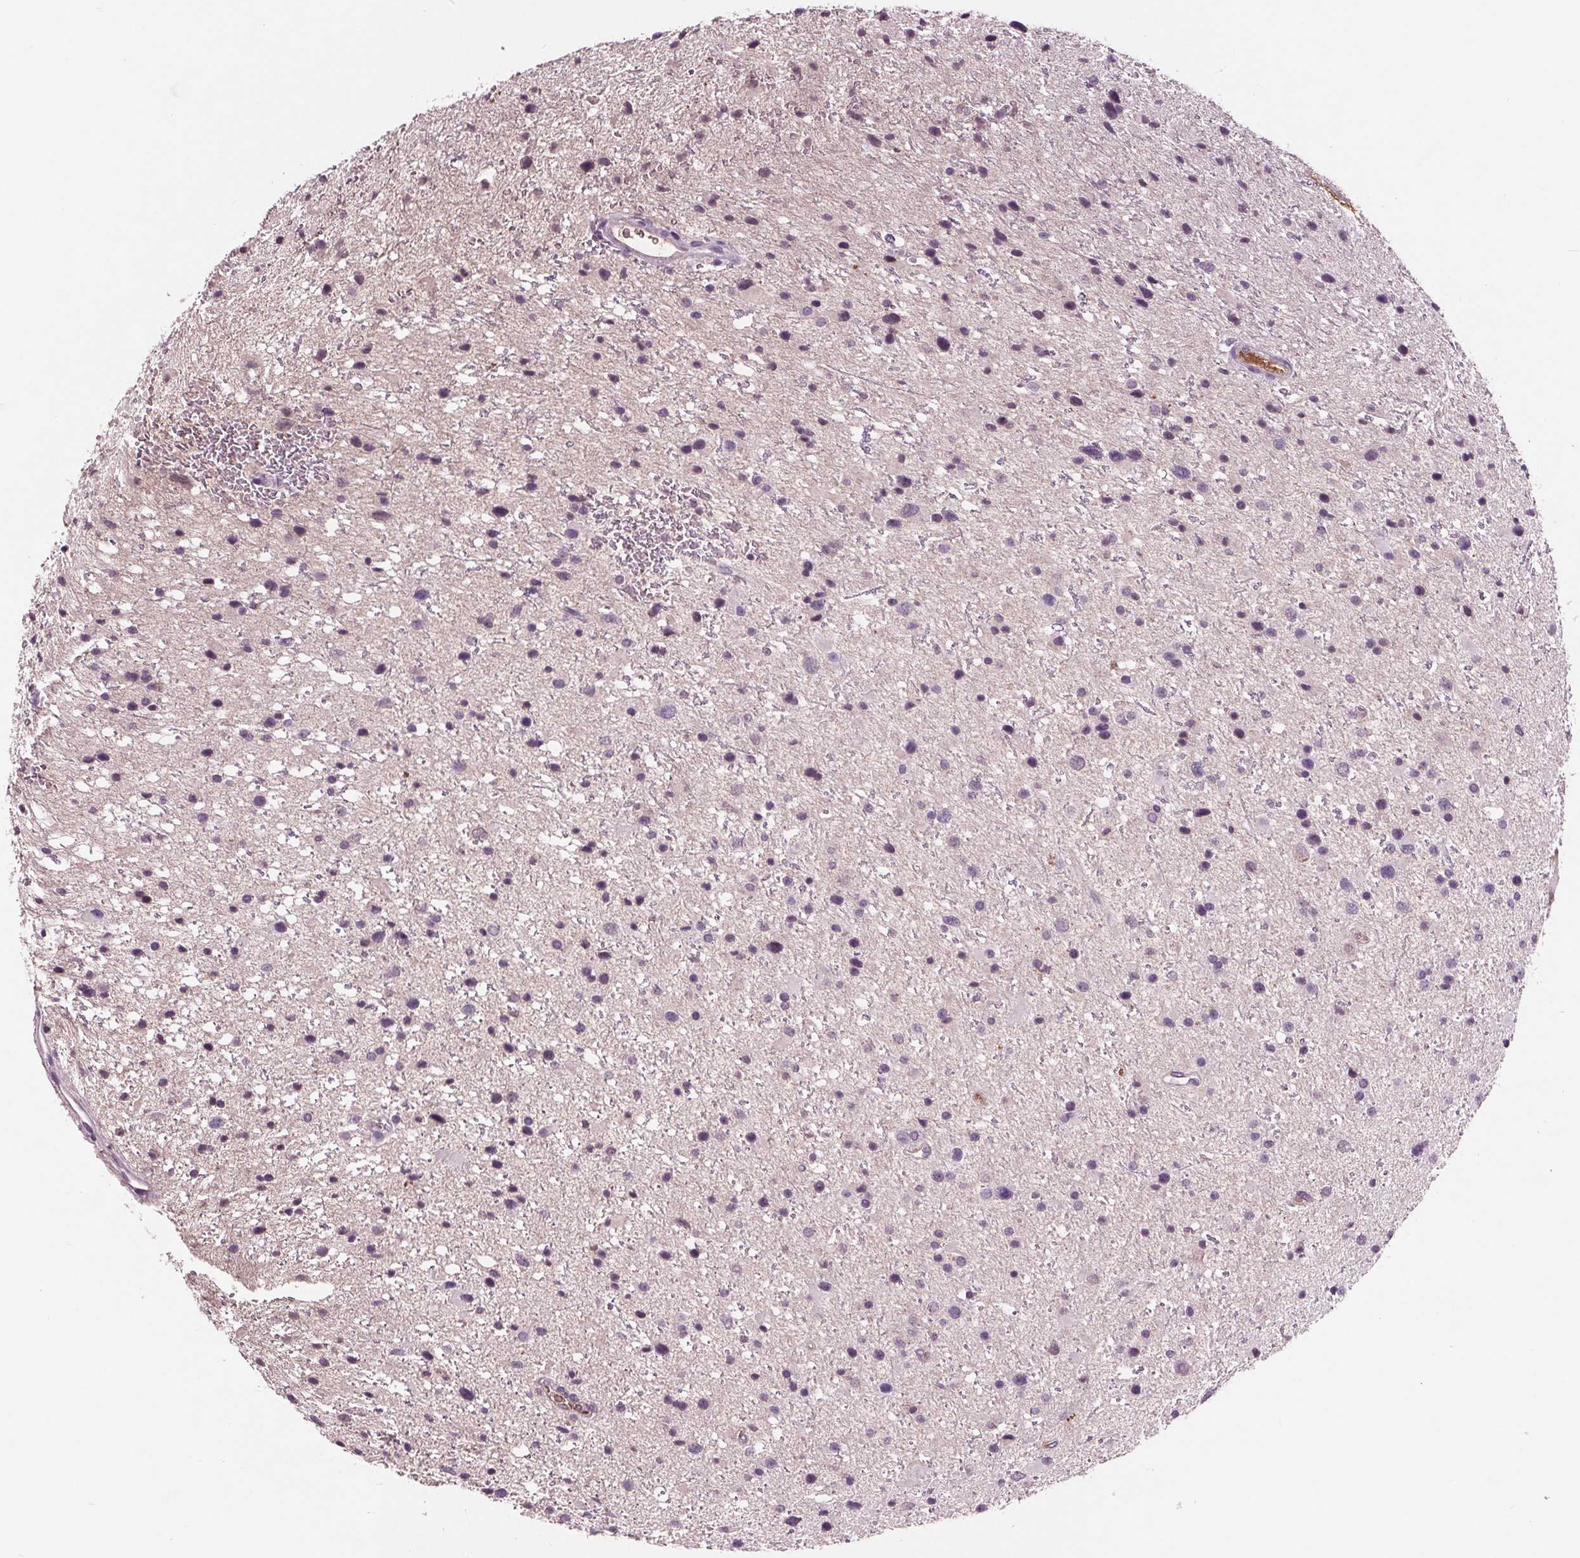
{"staining": {"intensity": "negative", "quantity": "none", "location": "none"}, "tissue": "glioma", "cell_type": "Tumor cells", "image_type": "cancer", "snomed": [{"axis": "morphology", "description": "Glioma, malignant, Low grade"}, {"axis": "topography", "description": "Brain"}], "caption": "Immunohistochemical staining of low-grade glioma (malignant) demonstrates no significant staining in tumor cells.", "gene": "C6", "patient": {"sex": "female", "age": 32}}